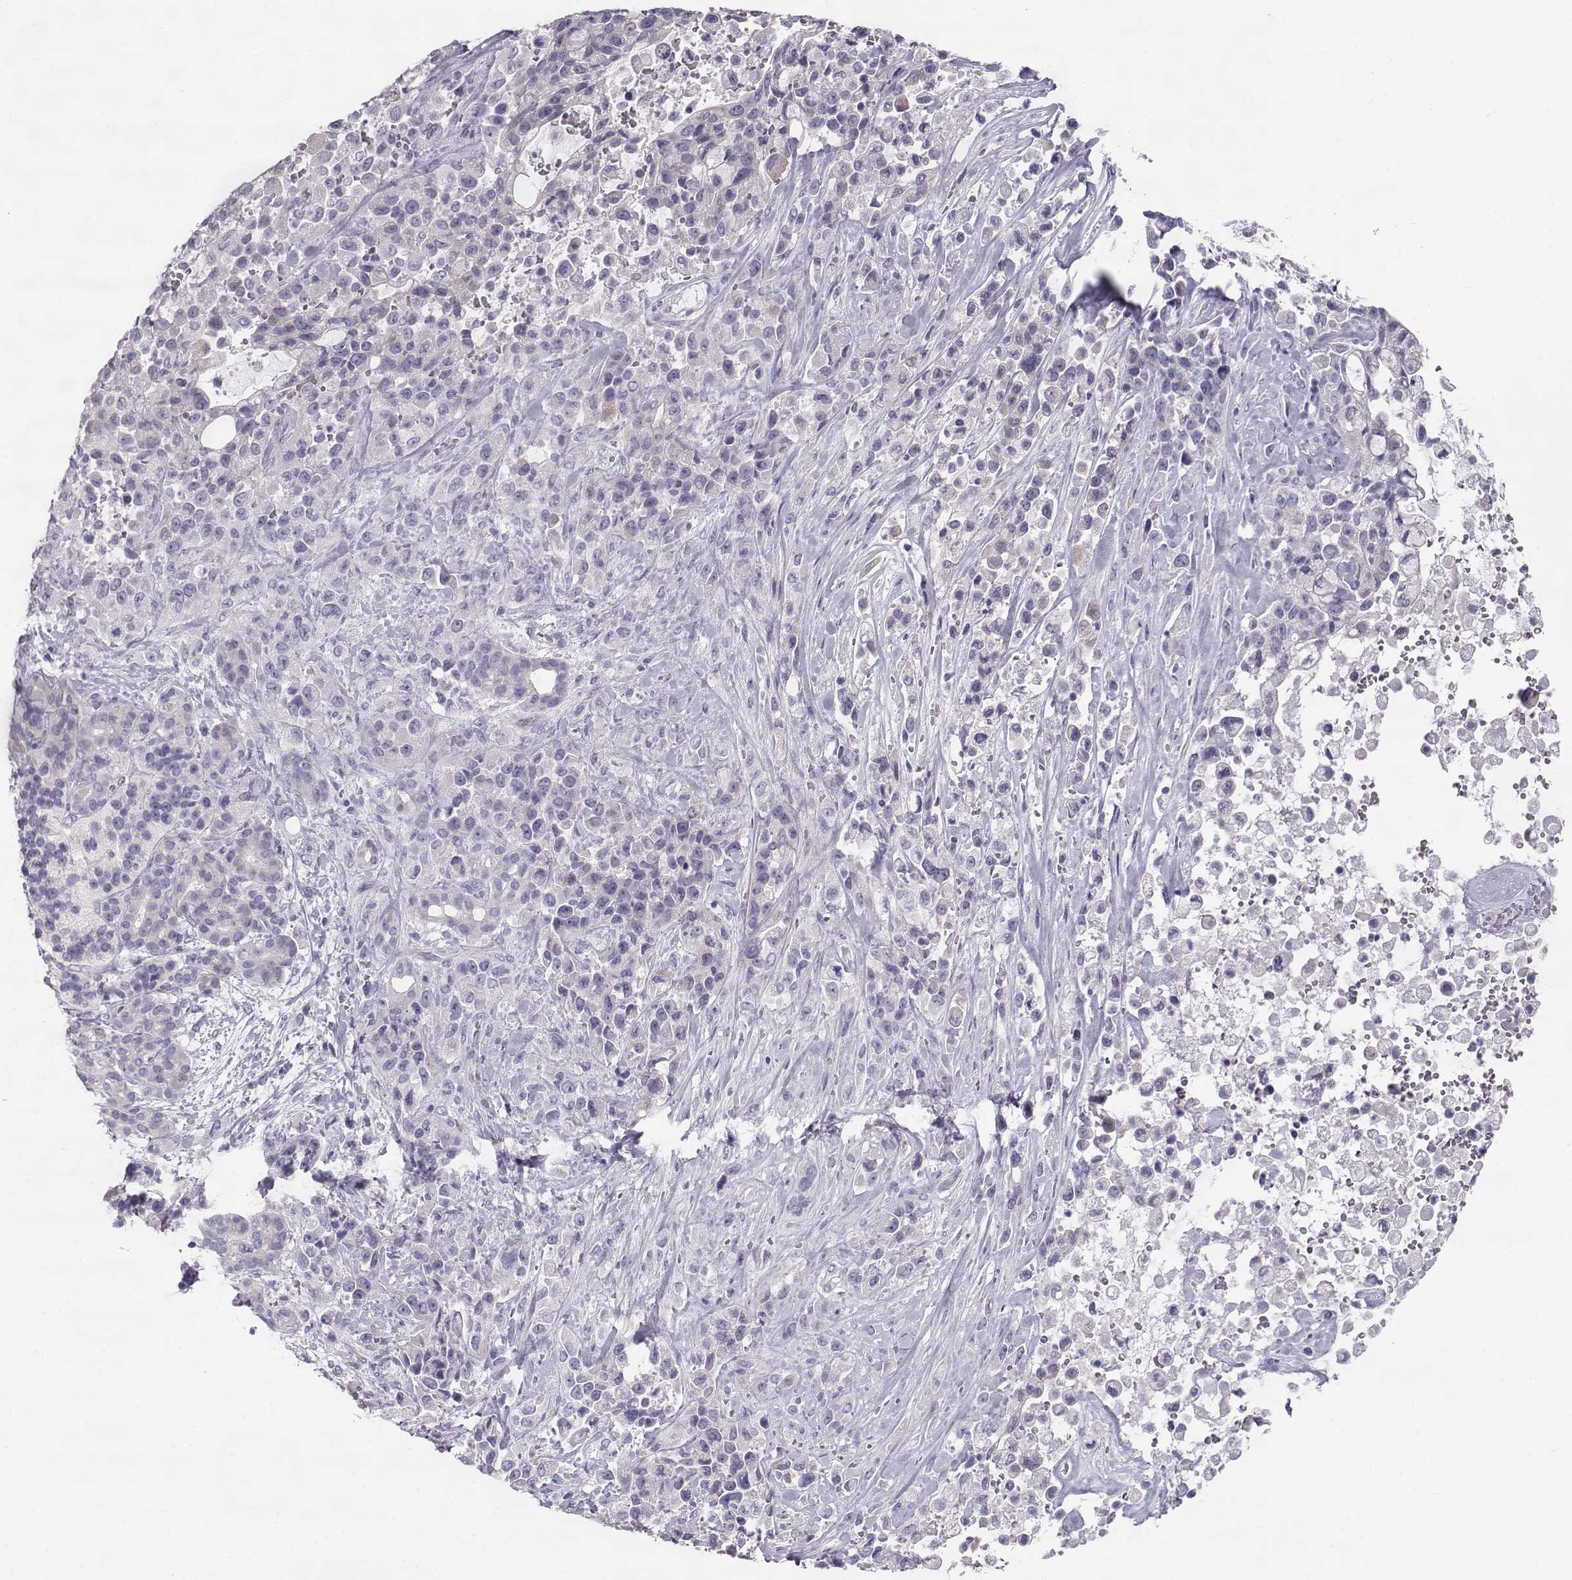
{"staining": {"intensity": "negative", "quantity": "none", "location": "none"}, "tissue": "pancreatic cancer", "cell_type": "Tumor cells", "image_type": "cancer", "snomed": [{"axis": "morphology", "description": "Adenocarcinoma, NOS"}, {"axis": "topography", "description": "Pancreas"}], "caption": "DAB (3,3'-diaminobenzidine) immunohistochemical staining of pancreatic cancer (adenocarcinoma) shows no significant expression in tumor cells.", "gene": "RD3", "patient": {"sex": "male", "age": 44}}